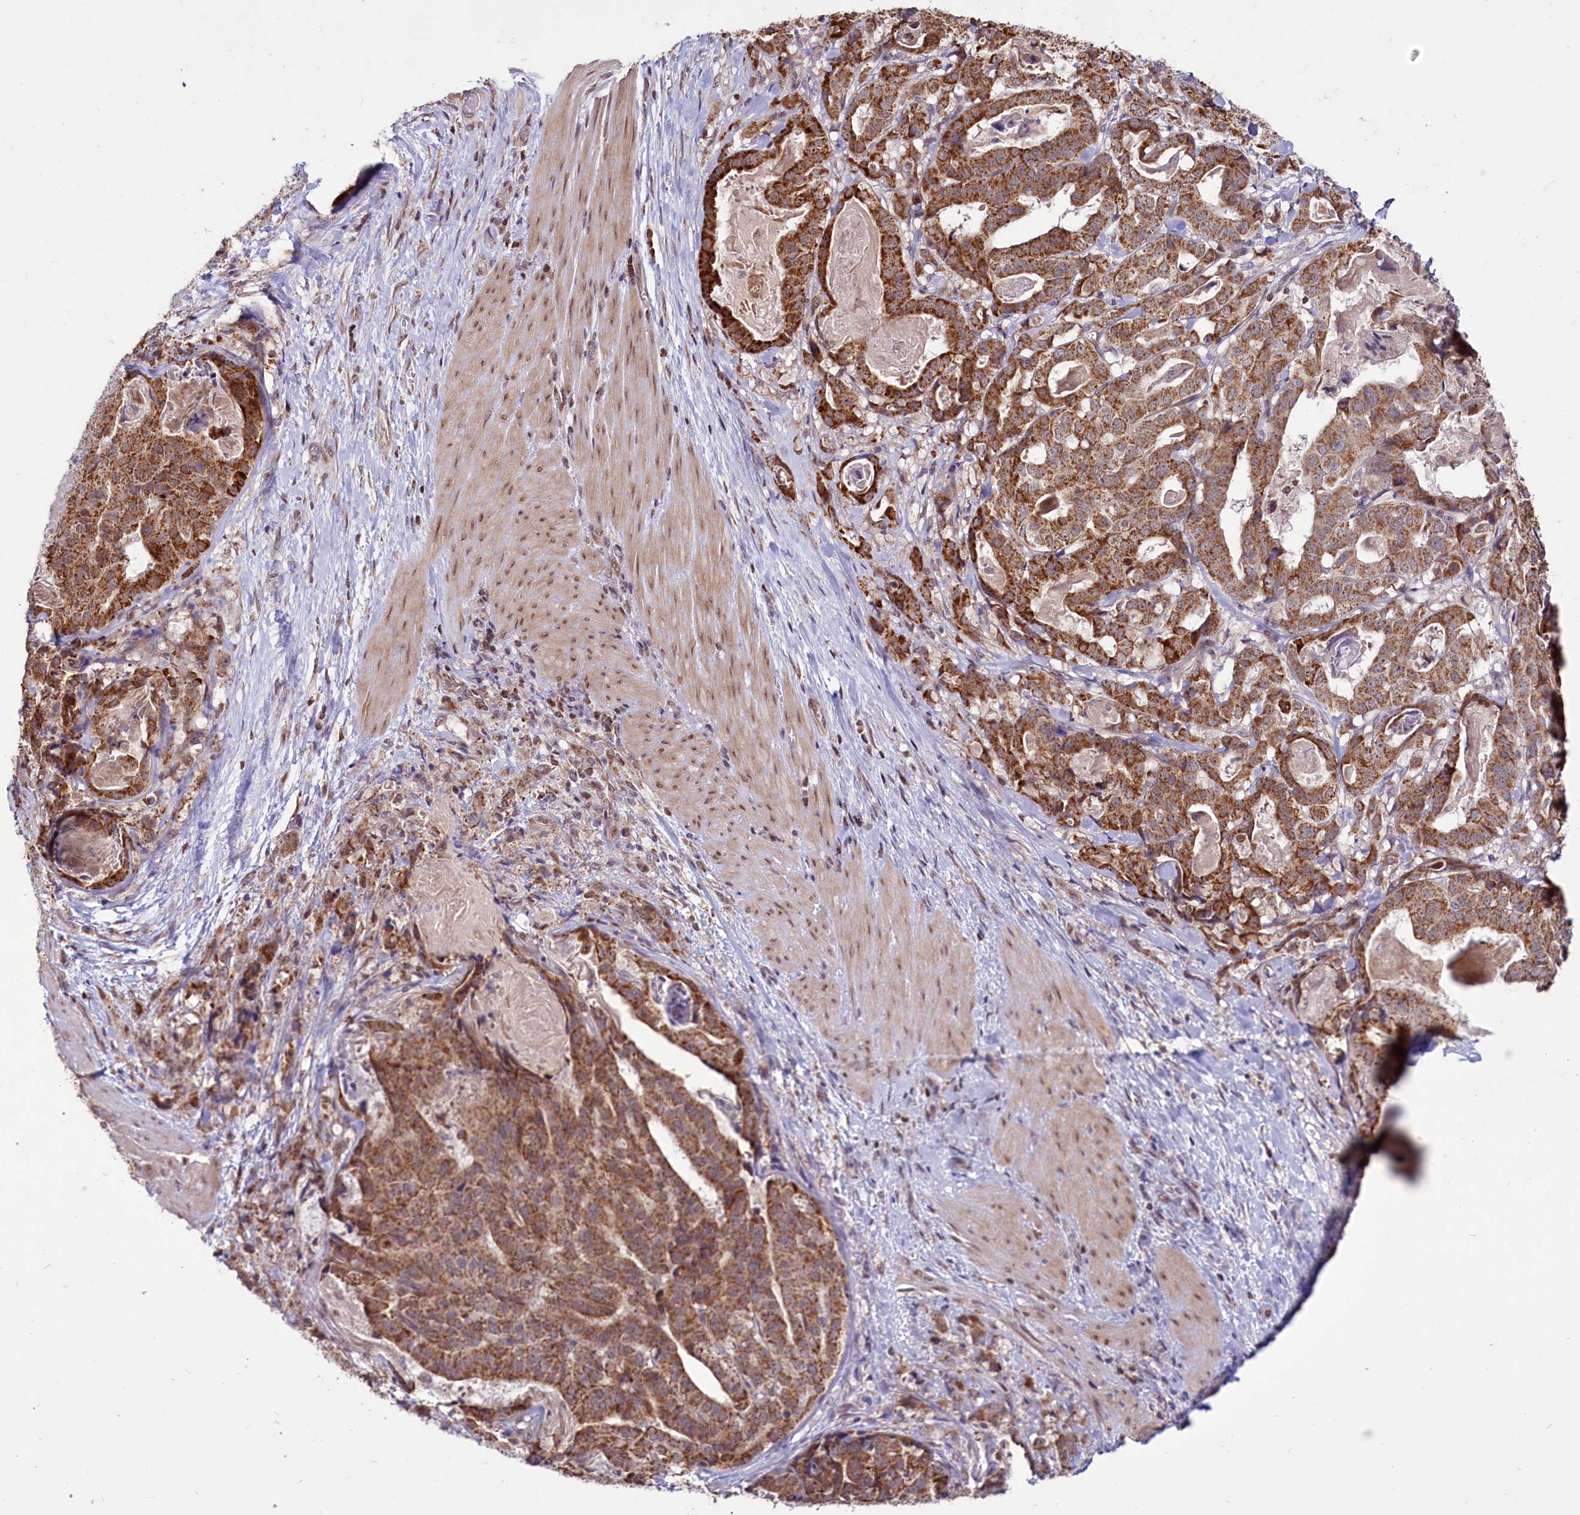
{"staining": {"intensity": "moderate", "quantity": ">75%", "location": "cytoplasmic/membranous"}, "tissue": "stomach cancer", "cell_type": "Tumor cells", "image_type": "cancer", "snomed": [{"axis": "morphology", "description": "Adenocarcinoma, NOS"}, {"axis": "topography", "description": "Stomach"}], "caption": "A high-resolution image shows IHC staining of stomach adenocarcinoma, which displays moderate cytoplasmic/membranous staining in approximately >75% of tumor cells.", "gene": "PHC3", "patient": {"sex": "male", "age": 48}}